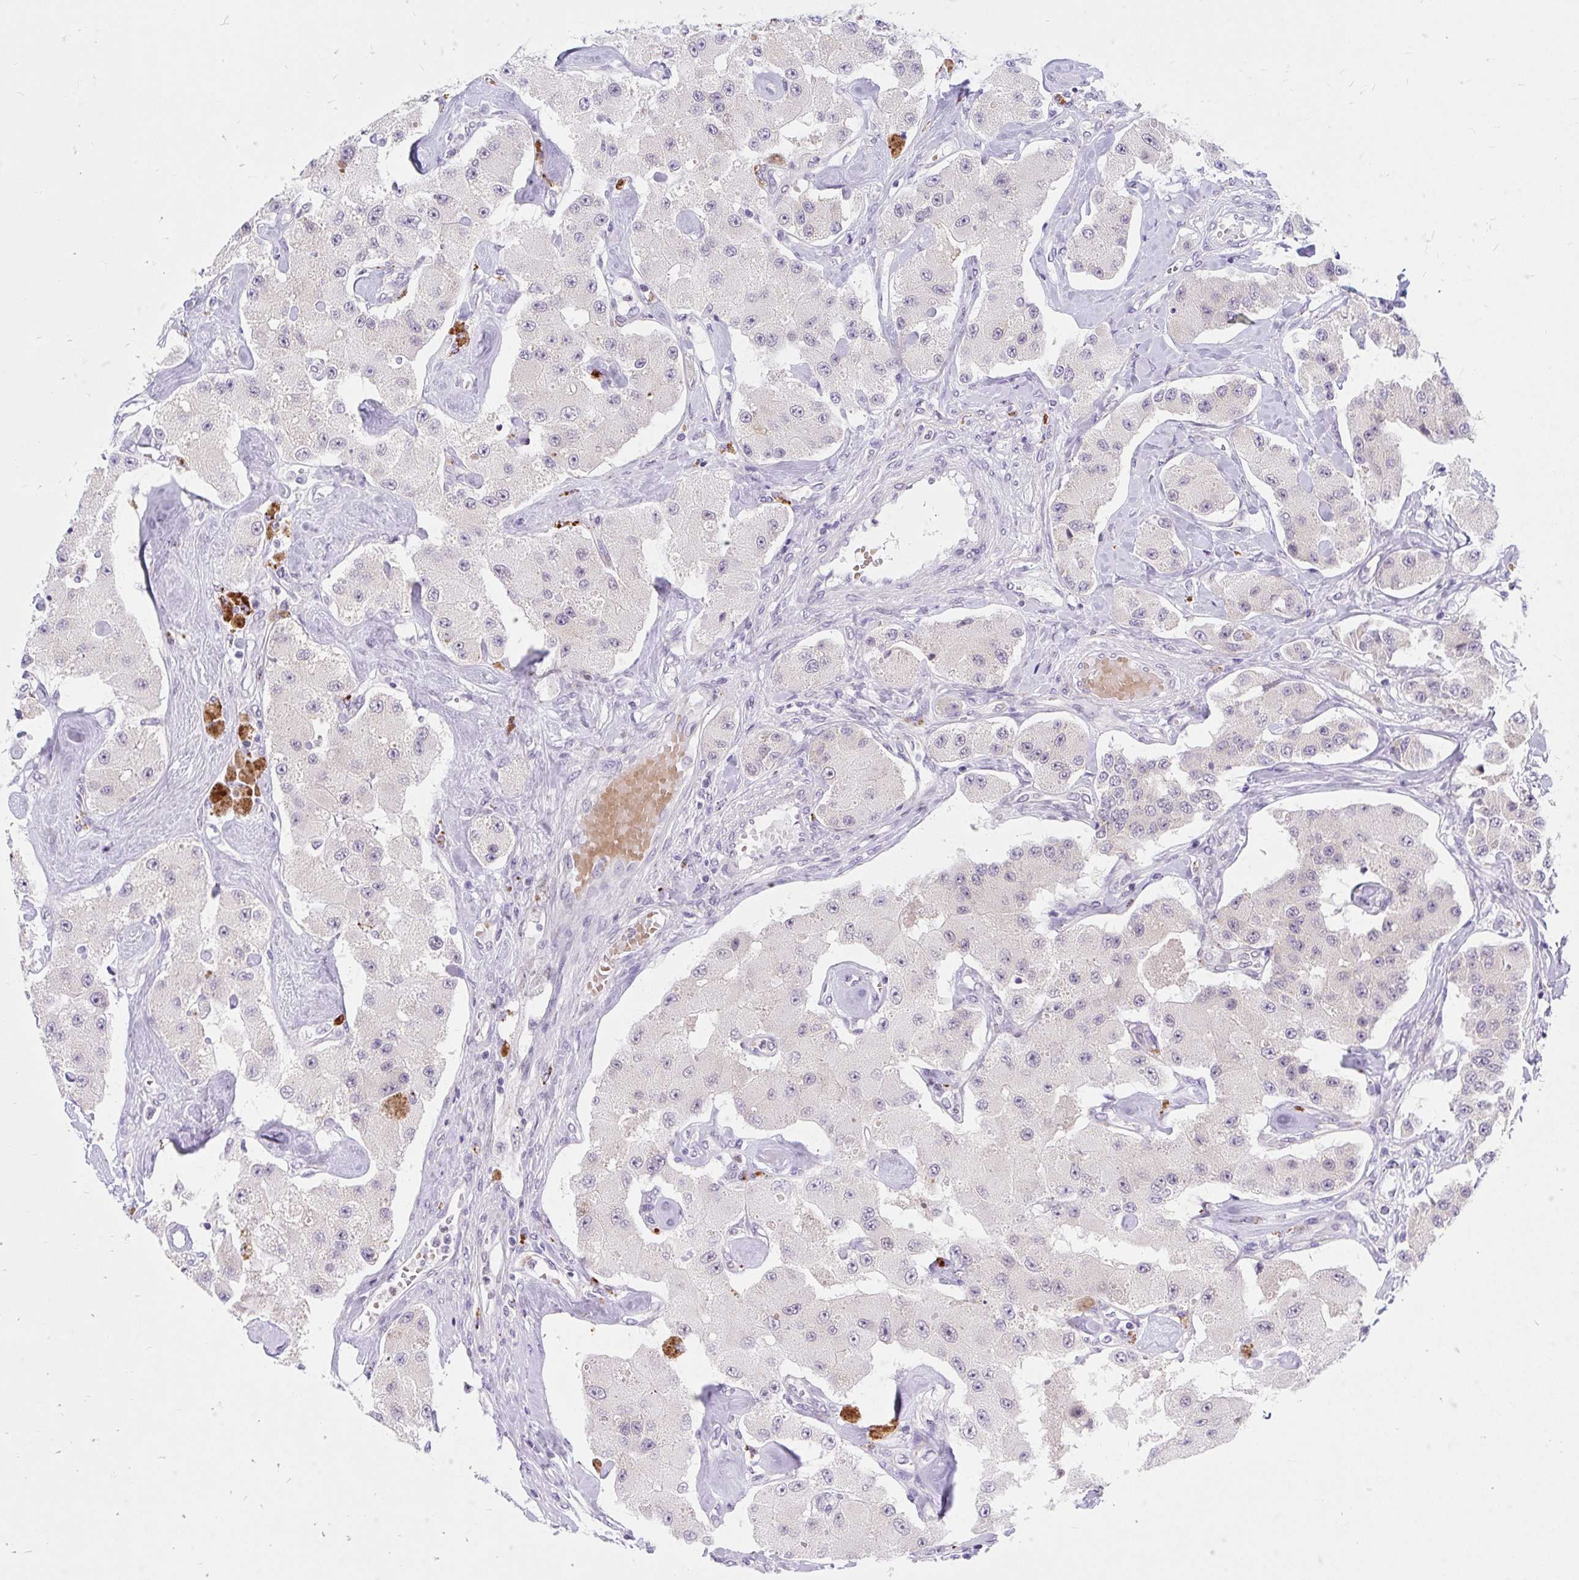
{"staining": {"intensity": "negative", "quantity": "none", "location": "none"}, "tissue": "carcinoid", "cell_type": "Tumor cells", "image_type": "cancer", "snomed": [{"axis": "morphology", "description": "Carcinoid, malignant, NOS"}, {"axis": "topography", "description": "Pancreas"}], "caption": "DAB immunohistochemical staining of human carcinoid (malignant) shows no significant positivity in tumor cells.", "gene": "SRSF10", "patient": {"sex": "male", "age": 41}}